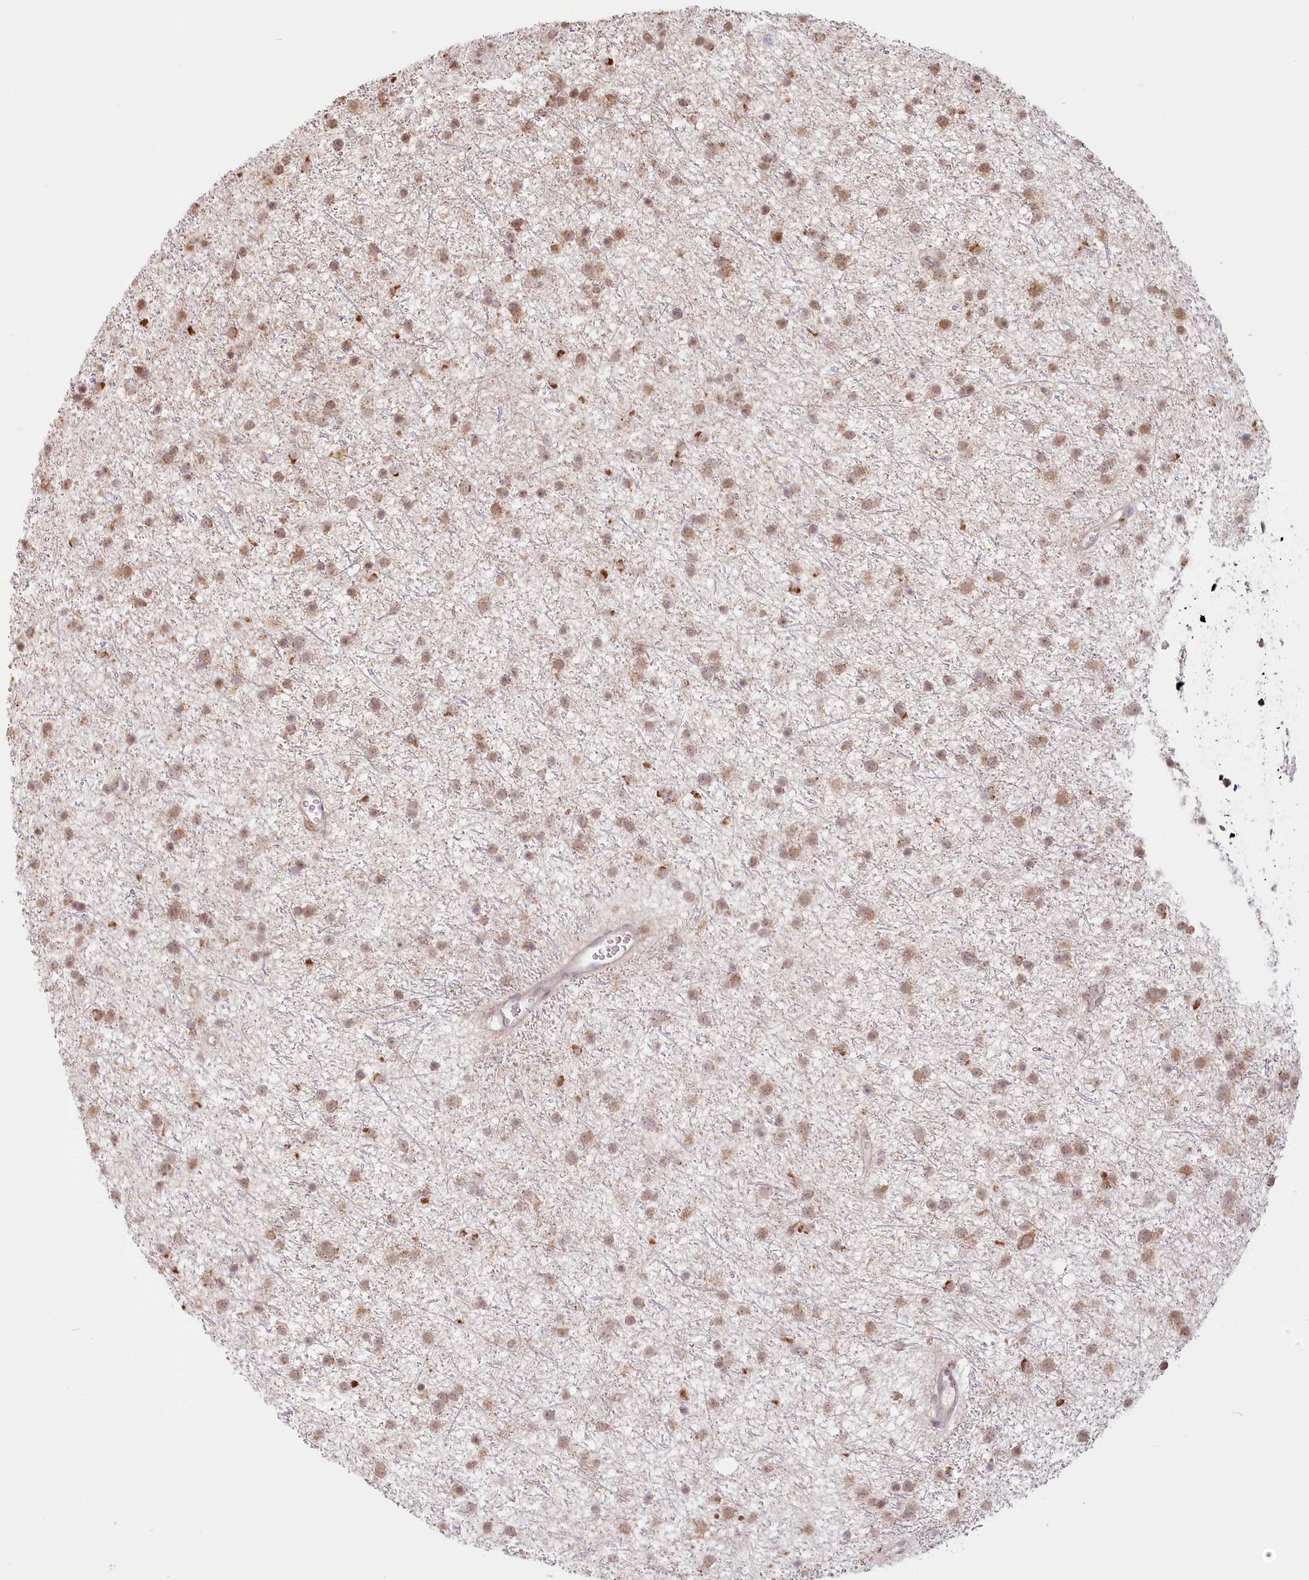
{"staining": {"intensity": "weak", "quantity": ">75%", "location": "cytoplasmic/membranous,nuclear"}, "tissue": "glioma", "cell_type": "Tumor cells", "image_type": "cancer", "snomed": [{"axis": "morphology", "description": "Glioma, malignant, Low grade"}, {"axis": "topography", "description": "Cerebral cortex"}], "caption": "An image of human glioma stained for a protein displays weak cytoplasmic/membranous and nuclear brown staining in tumor cells.", "gene": "PYURF", "patient": {"sex": "female", "age": 39}}